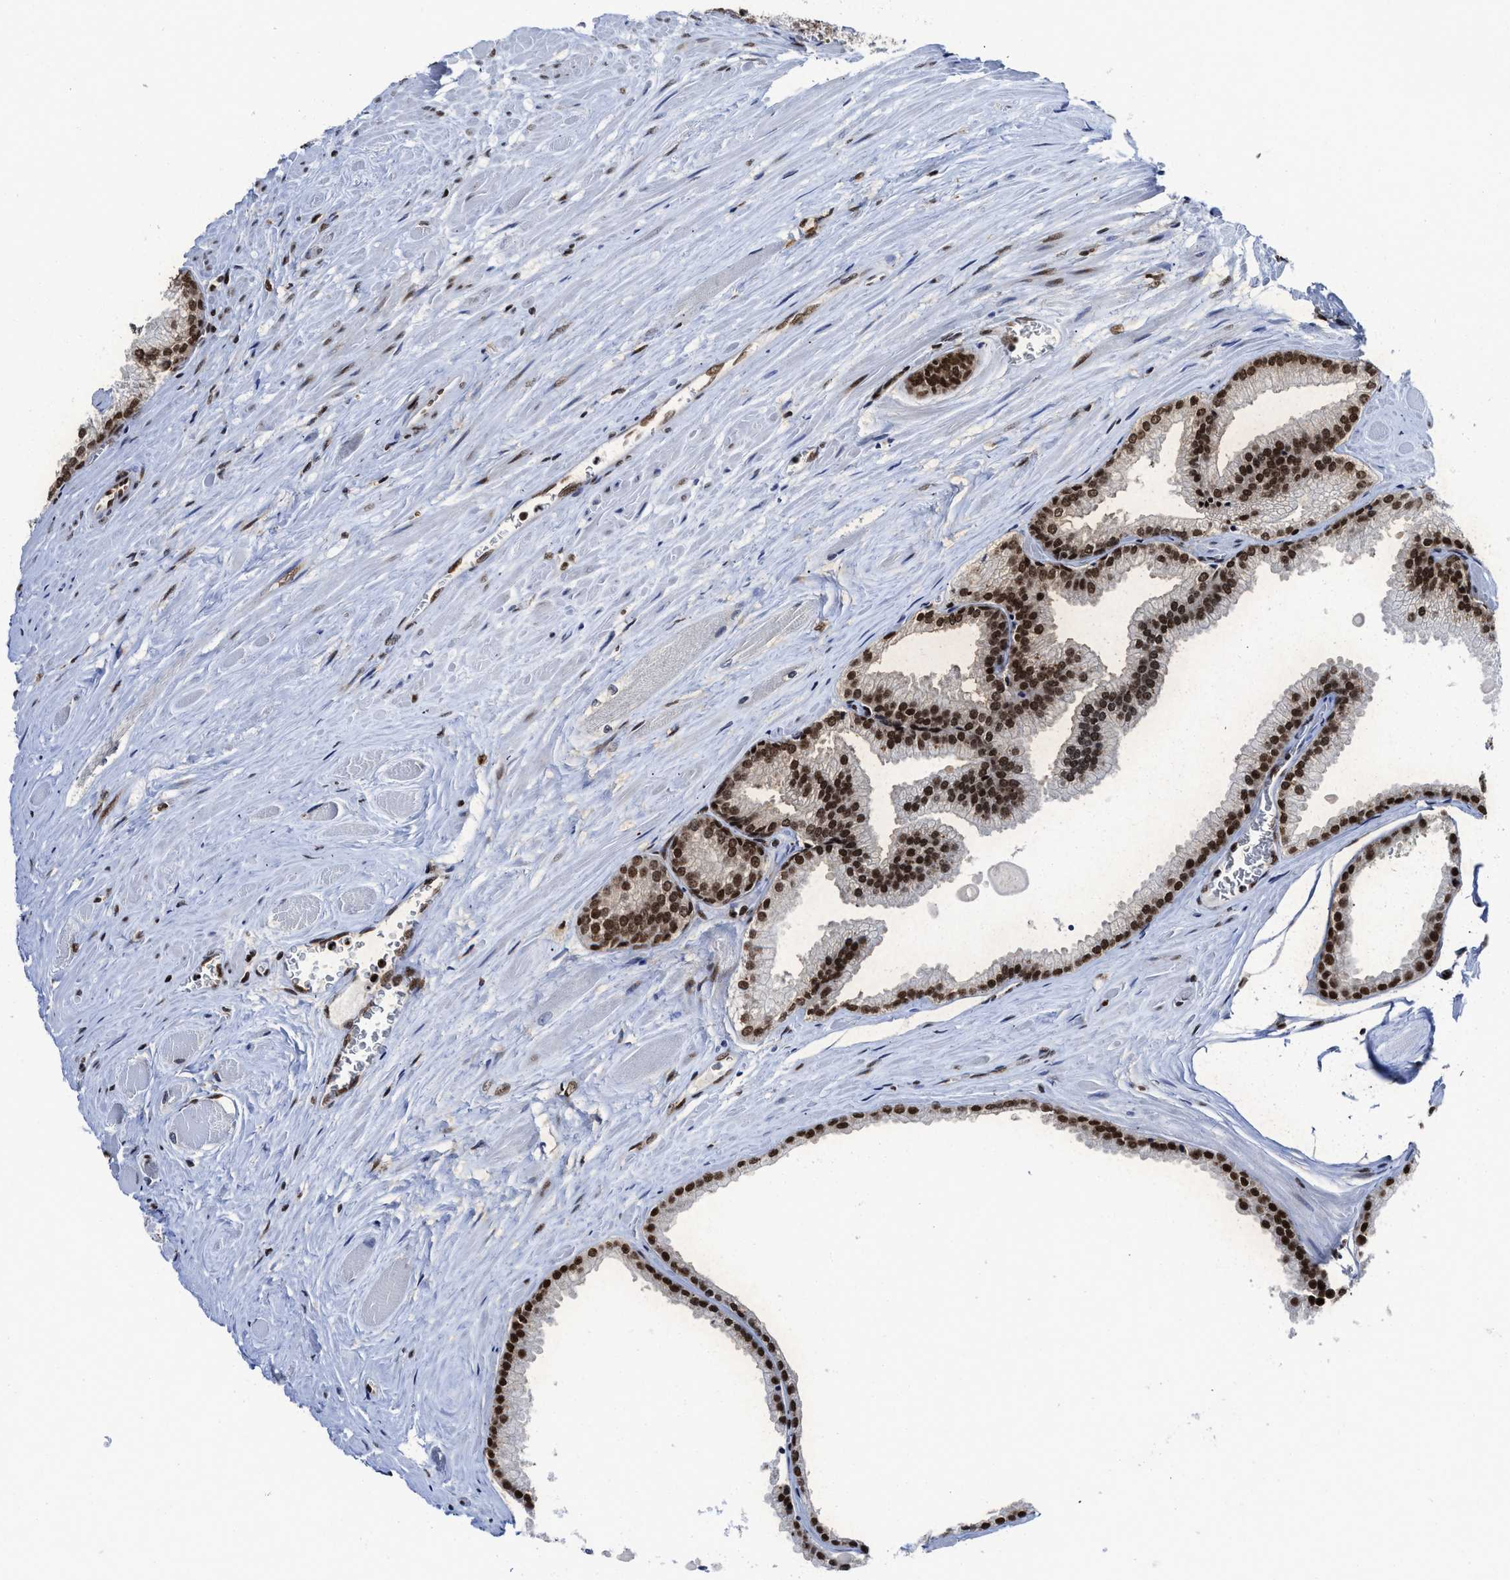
{"staining": {"intensity": "strong", "quantity": ">75%", "location": "cytoplasmic/membranous,nuclear"}, "tissue": "prostate cancer", "cell_type": "Tumor cells", "image_type": "cancer", "snomed": [{"axis": "morphology", "description": "Adenocarcinoma, Low grade"}, {"axis": "topography", "description": "Prostate"}], "caption": "Immunohistochemical staining of prostate cancer (adenocarcinoma (low-grade)) shows strong cytoplasmic/membranous and nuclear protein positivity in about >75% of tumor cells.", "gene": "ALYREF", "patient": {"sex": "male", "age": 59}}